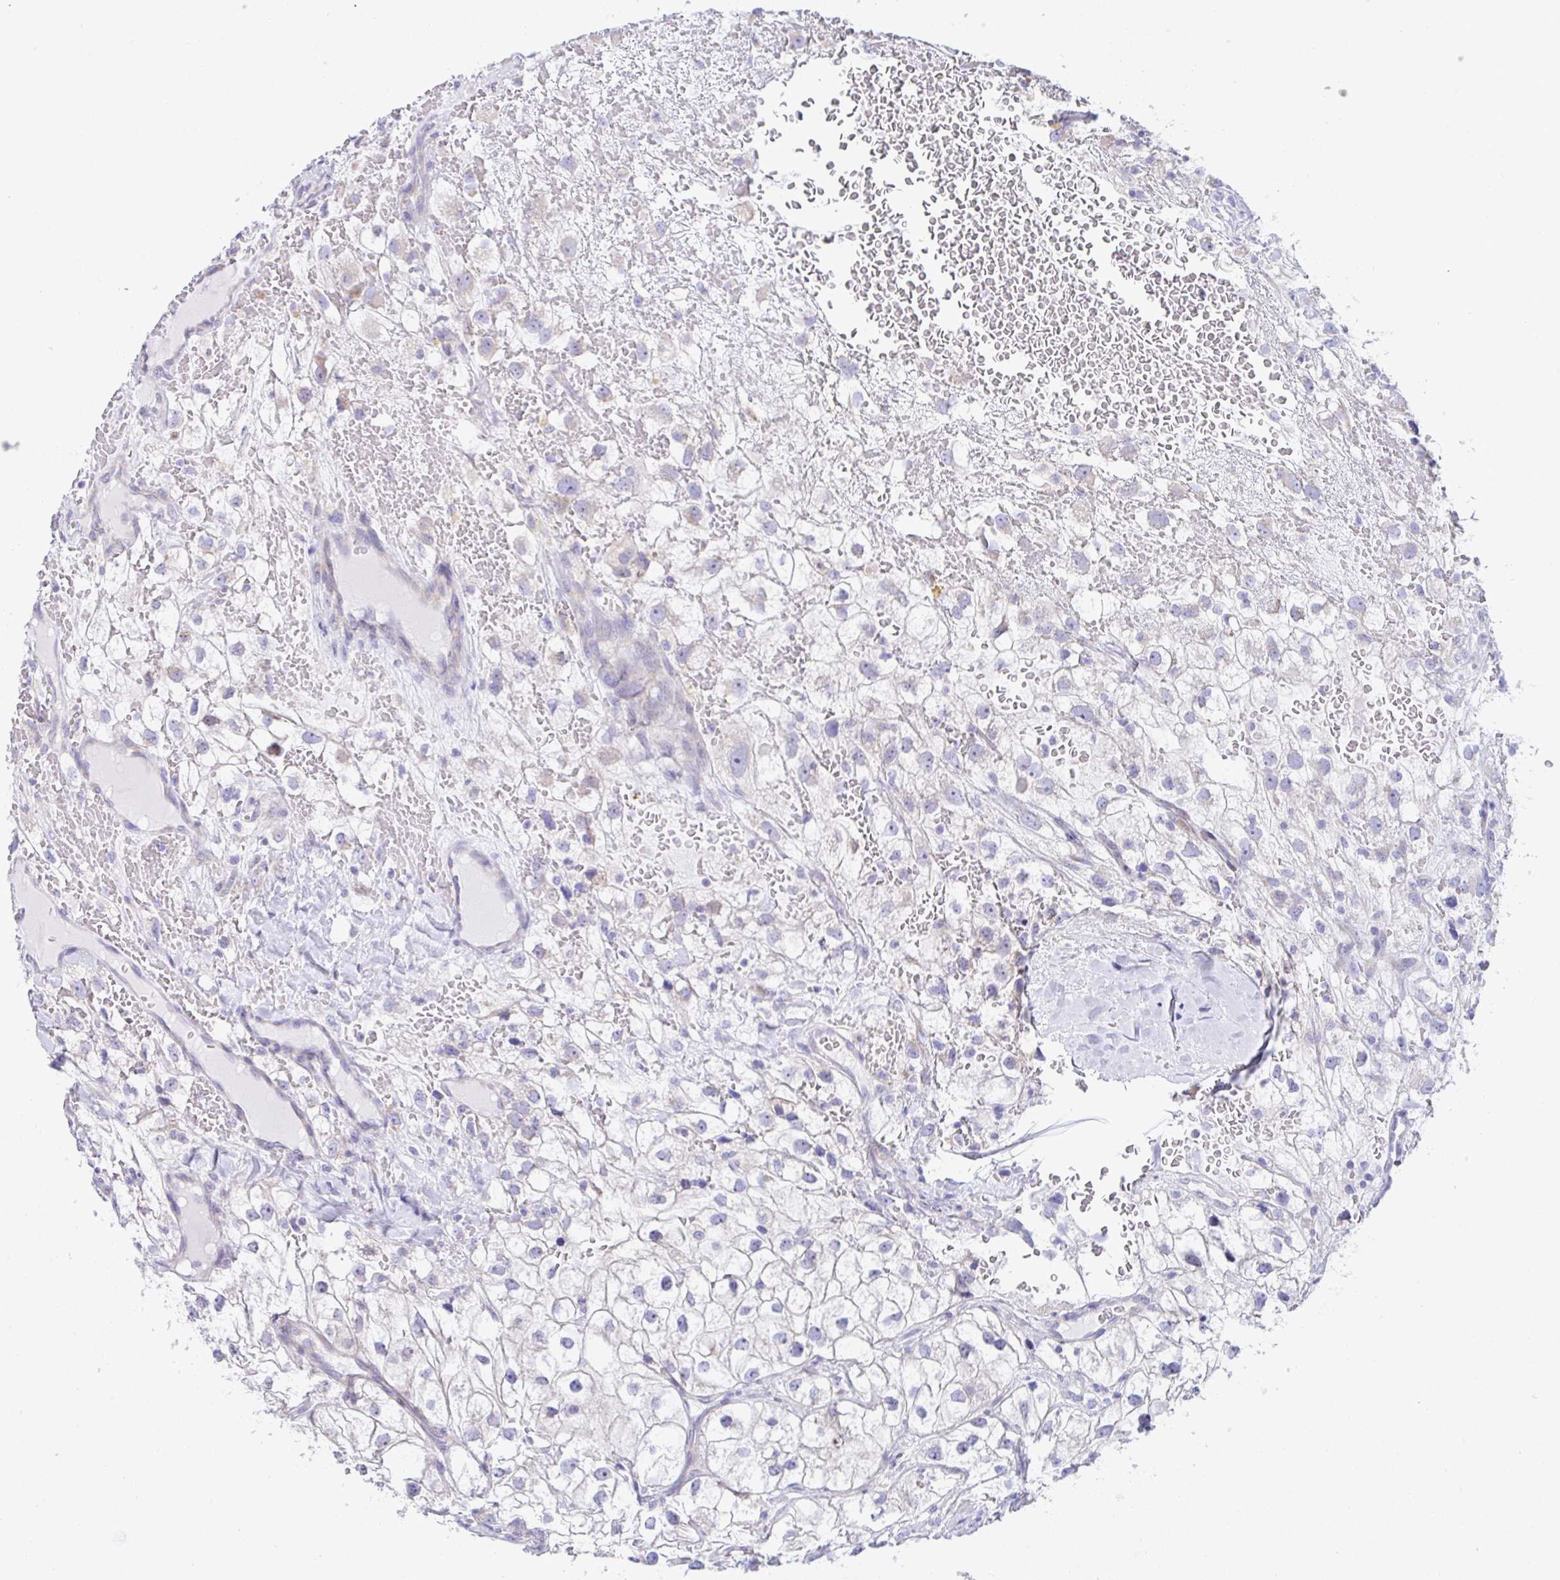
{"staining": {"intensity": "negative", "quantity": "none", "location": "none"}, "tissue": "renal cancer", "cell_type": "Tumor cells", "image_type": "cancer", "snomed": [{"axis": "morphology", "description": "Adenocarcinoma, NOS"}, {"axis": "topography", "description": "Kidney"}], "caption": "The micrograph reveals no significant expression in tumor cells of renal cancer (adenocarcinoma).", "gene": "FAU", "patient": {"sex": "male", "age": 59}}